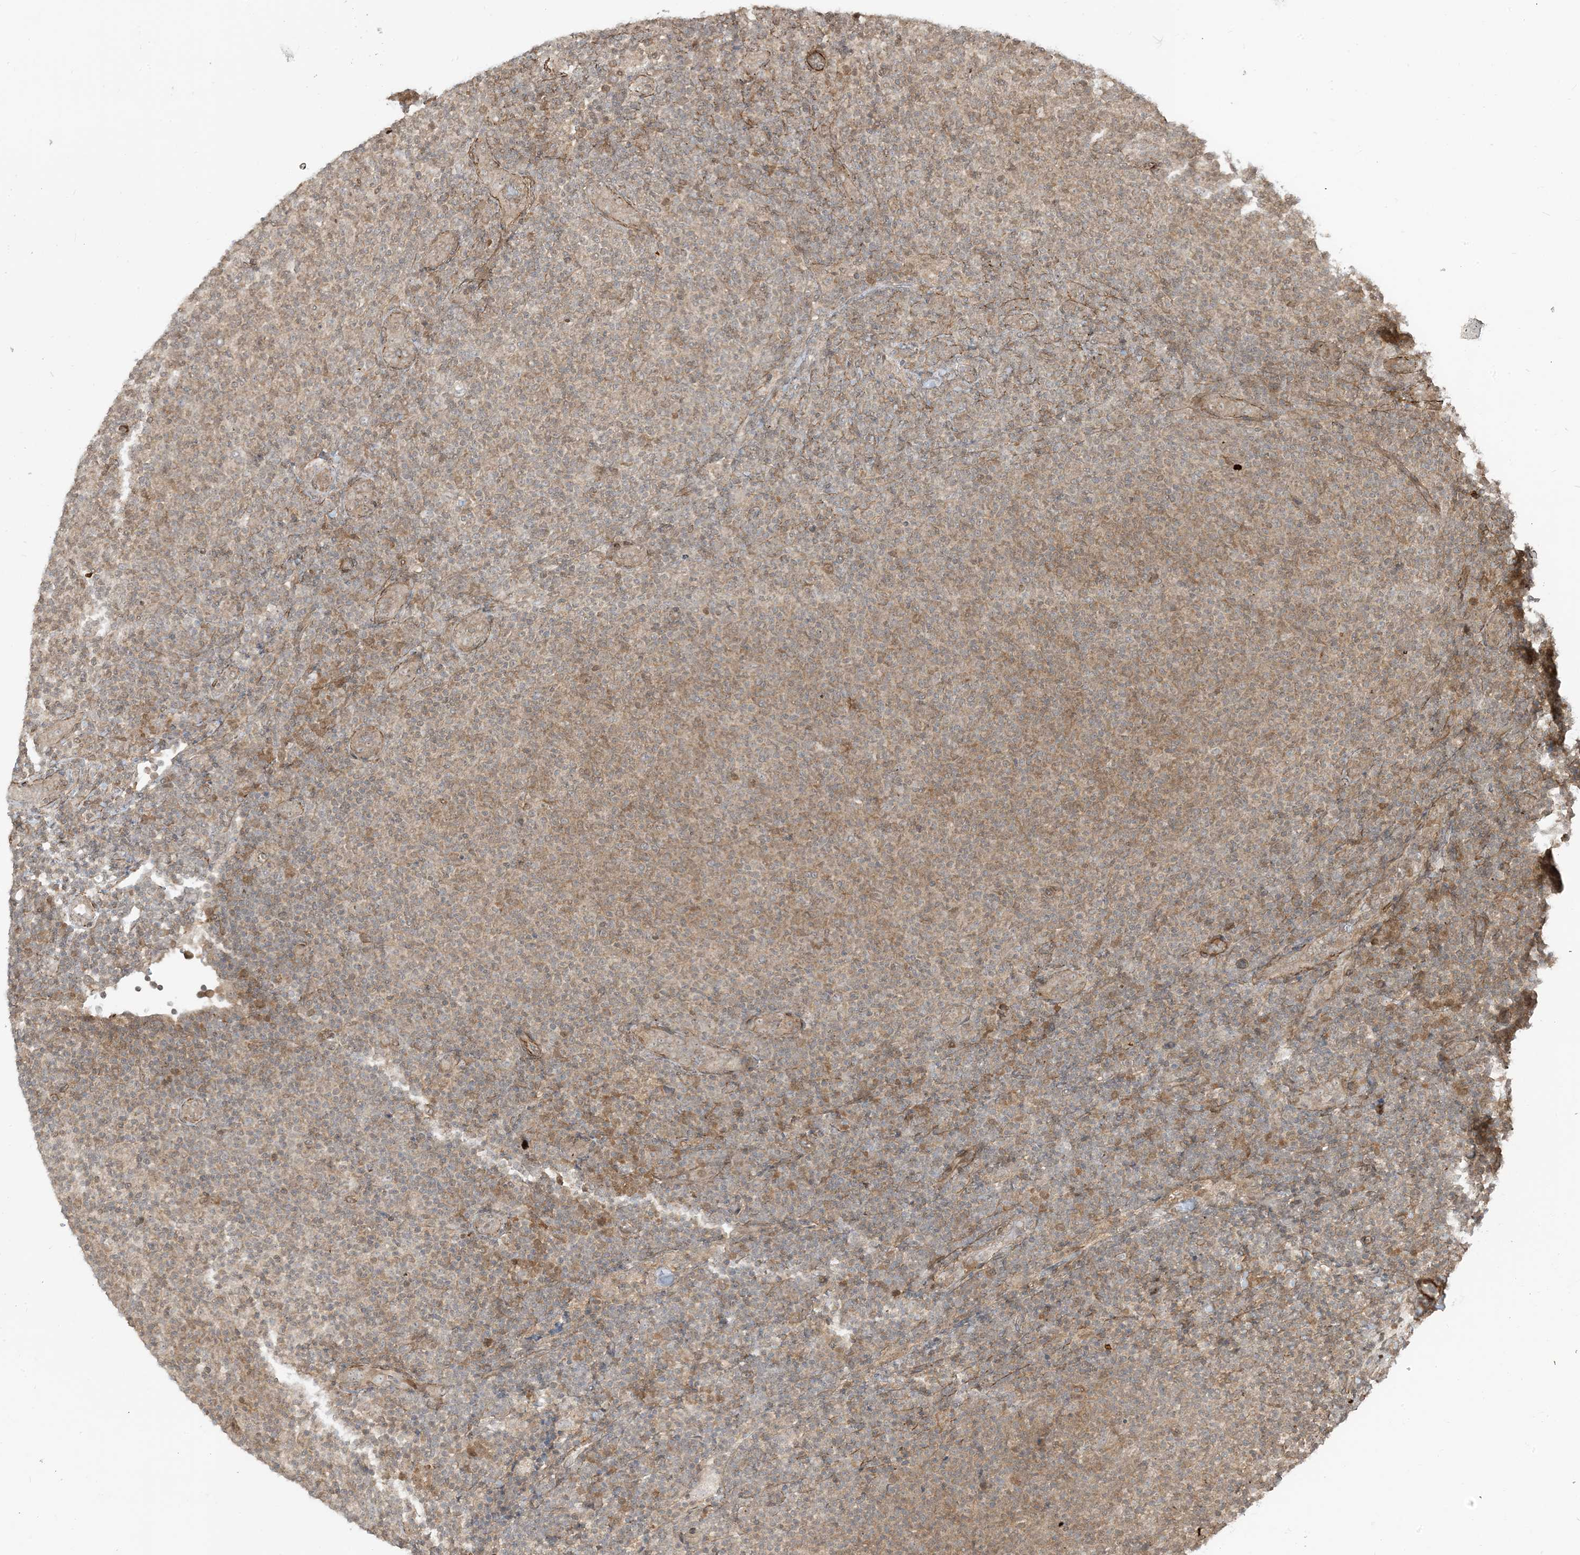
{"staining": {"intensity": "moderate", "quantity": "25%-75%", "location": "cytoplasmic/membranous"}, "tissue": "lymphoma", "cell_type": "Tumor cells", "image_type": "cancer", "snomed": [{"axis": "morphology", "description": "Malignant lymphoma, non-Hodgkin's type, Low grade"}, {"axis": "topography", "description": "Lymph node"}], "caption": "Protein staining by immunohistochemistry reveals moderate cytoplasmic/membranous staining in approximately 25%-75% of tumor cells in lymphoma.", "gene": "TBCC", "patient": {"sex": "male", "age": 66}}